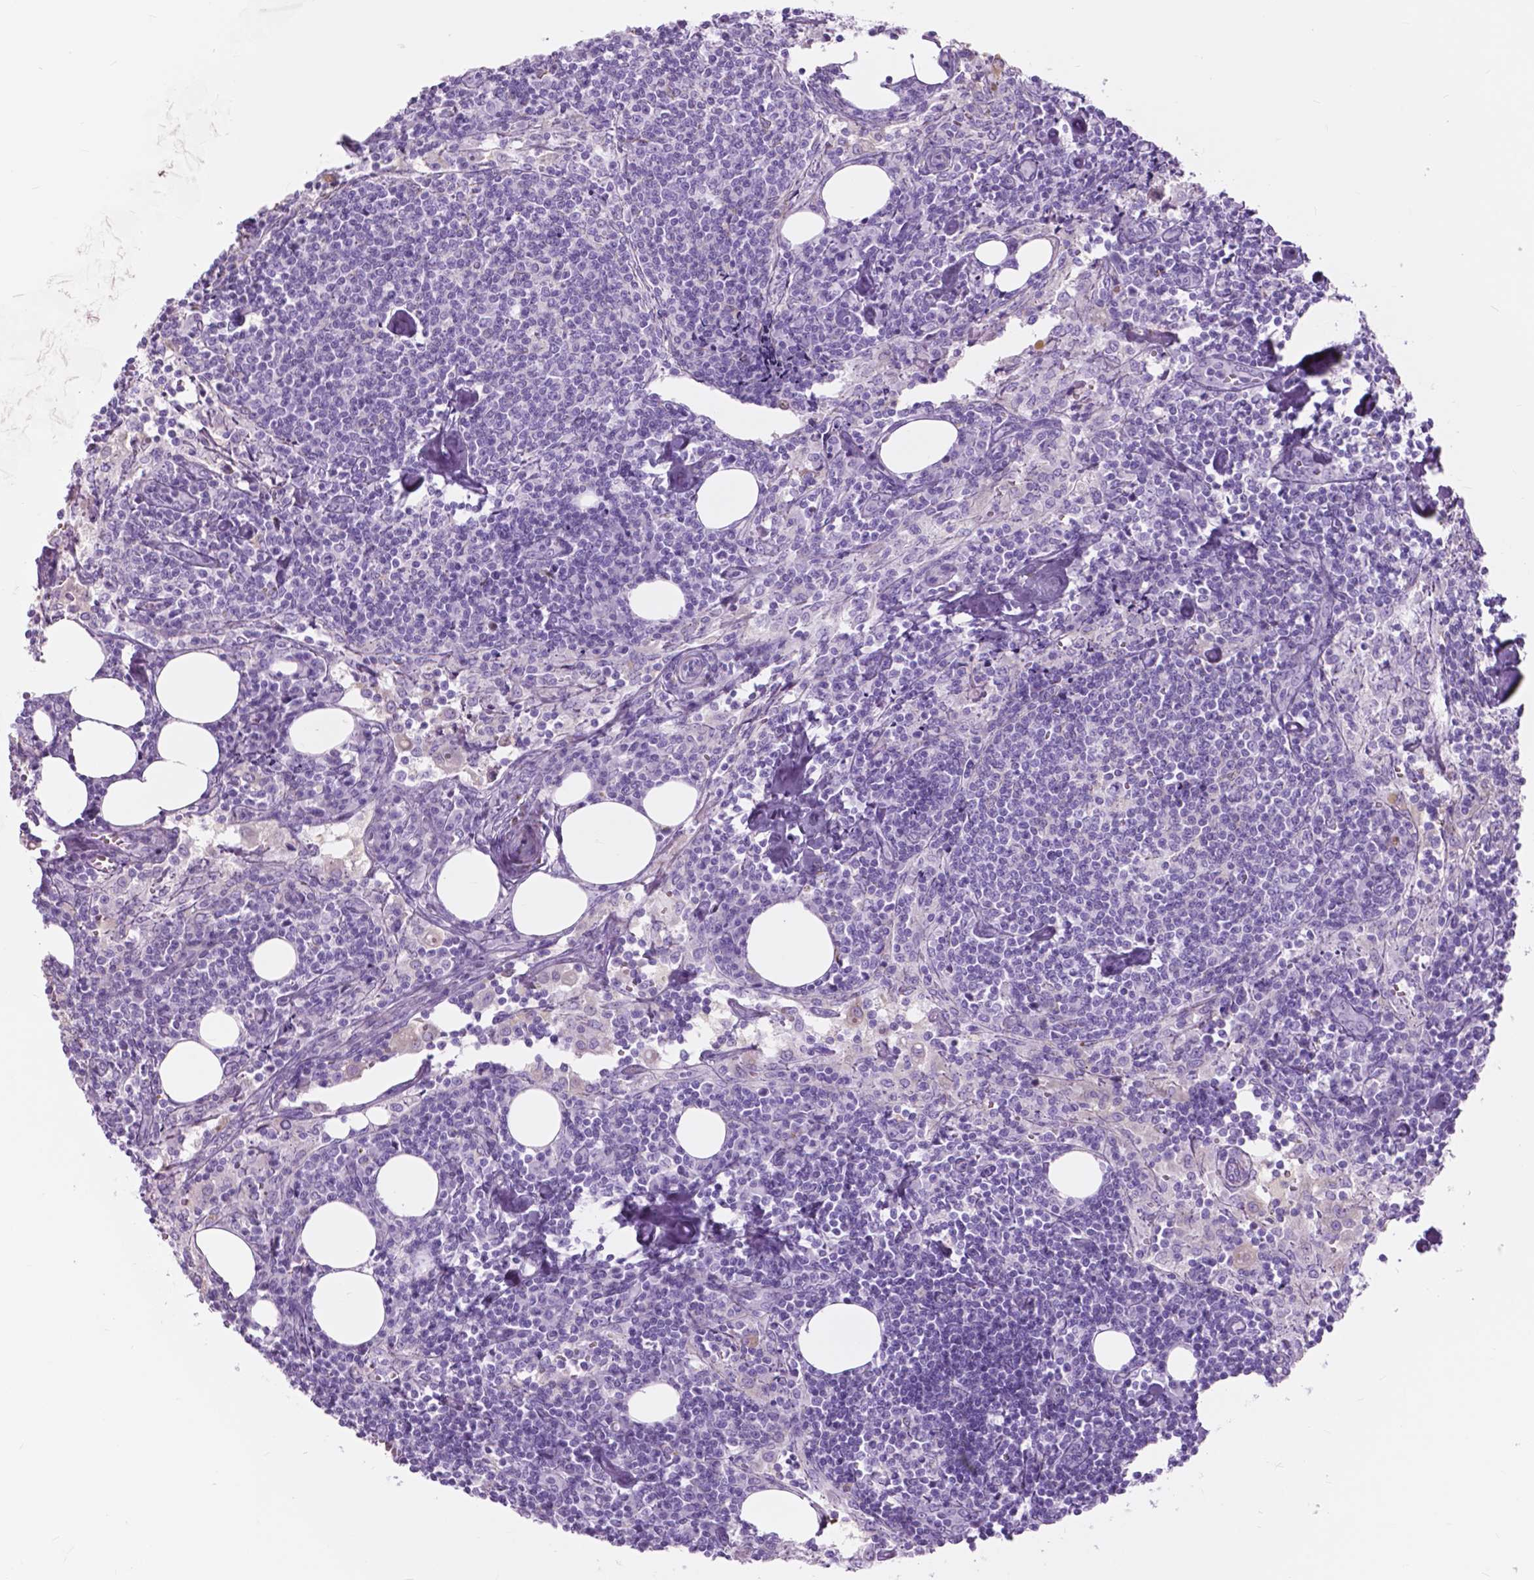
{"staining": {"intensity": "negative", "quantity": "none", "location": "none"}, "tissue": "lymph node", "cell_type": "Germinal center cells", "image_type": "normal", "snomed": [{"axis": "morphology", "description": "Normal tissue, NOS"}, {"axis": "topography", "description": "Lymph node"}], "caption": "IHC of normal lymph node demonstrates no expression in germinal center cells.", "gene": "FXYD2", "patient": {"sex": "male", "age": 55}}